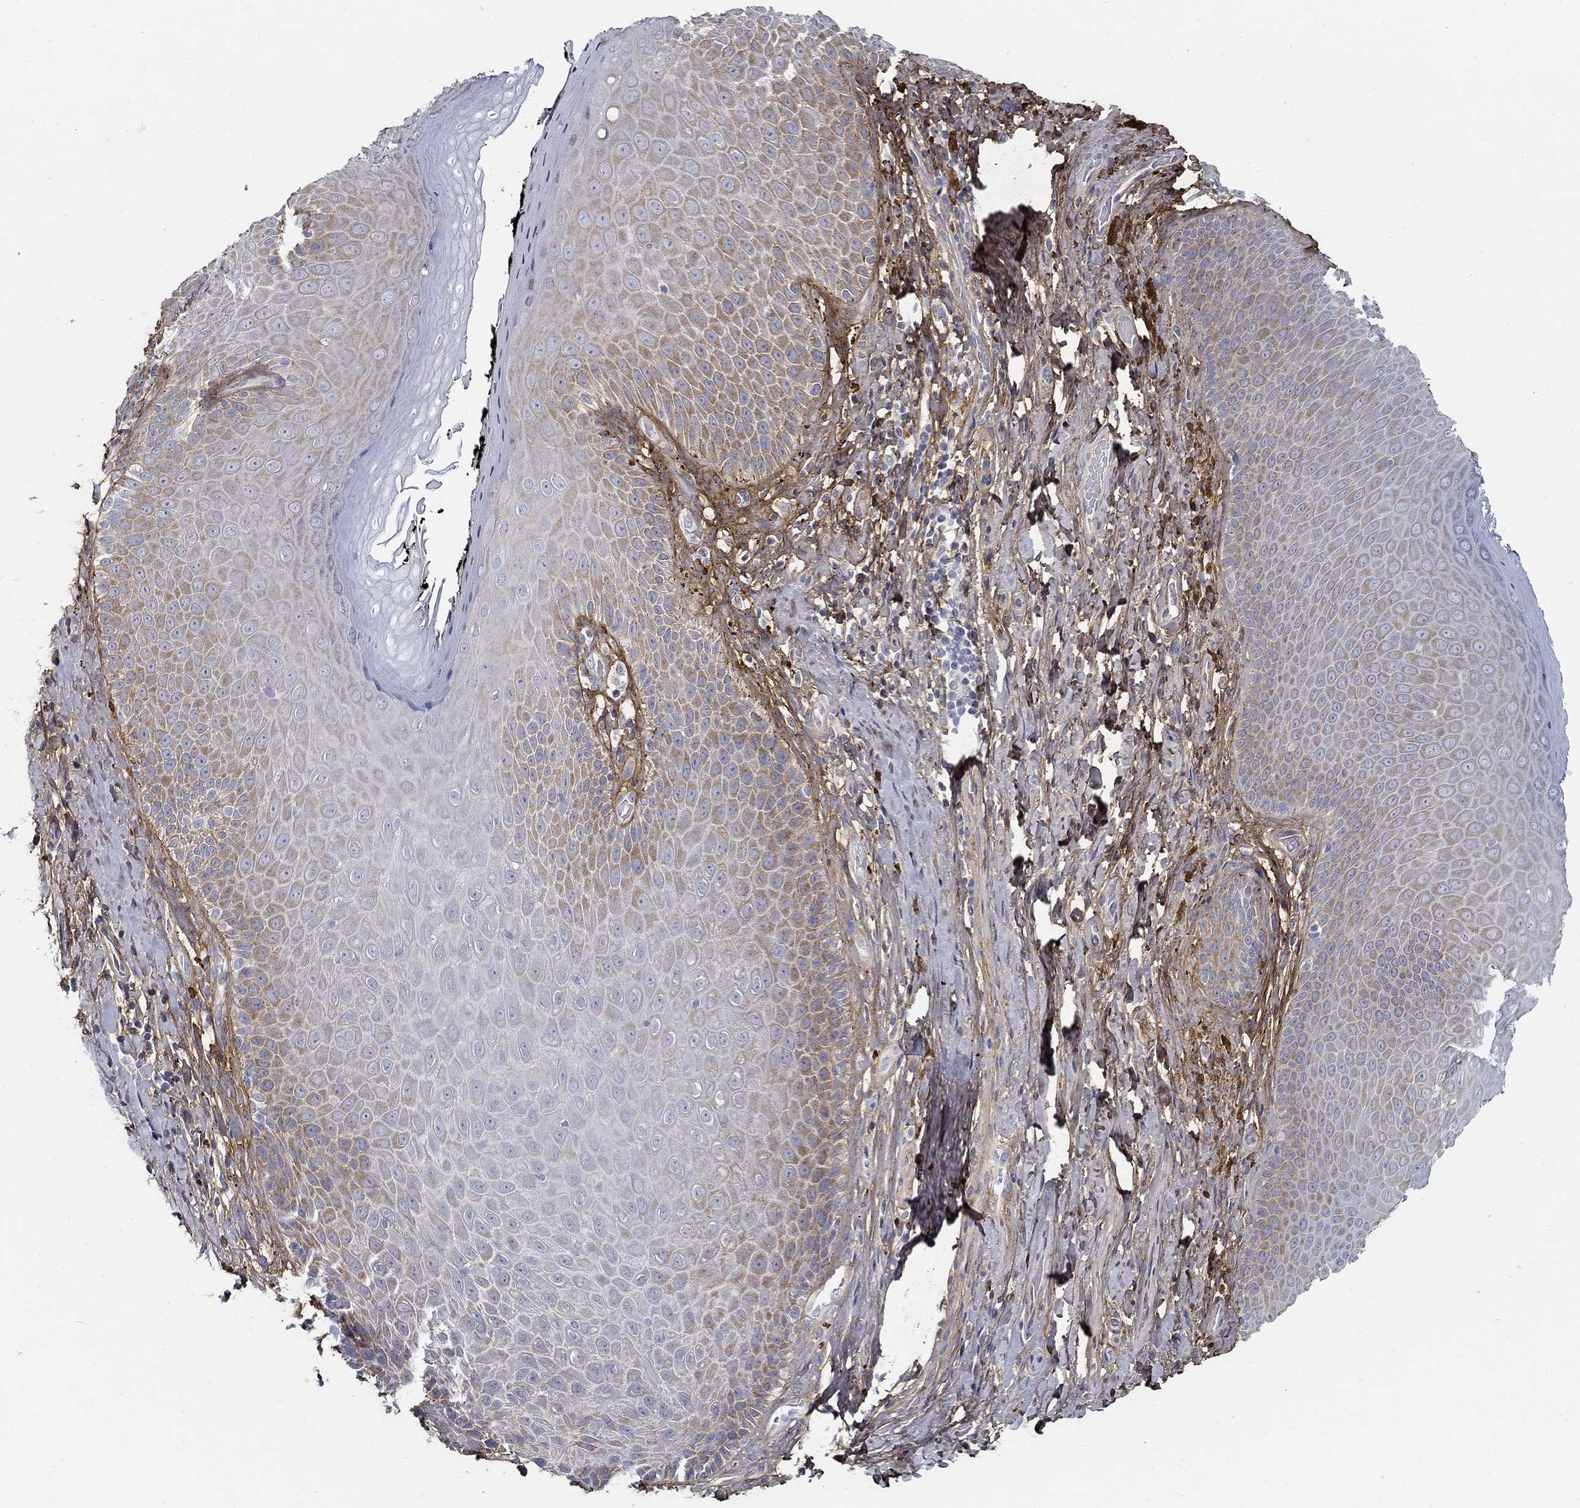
{"staining": {"intensity": "weak", "quantity": "25%-75%", "location": "cytoplasmic/membranous"}, "tissue": "skin", "cell_type": "Epidermal cells", "image_type": "normal", "snomed": [{"axis": "morphology", "description": "Normal tissue, NOS"}, {"axis": "topography", "description": "Skeletal muscle"}, {"axis": "topography", "description": "Anal"}, {"axis": "topography", "description": "Peripheral nerve tissue"}], "caption": "Immunohistochemical staining of unremarkable skin exhibits weak cytoplasmic/membranous protein positivity in about 25%-75% of epidermal cells. (Stains: DAB (3,3'-diaminobenzidine) in brown, nuclei in blue, Microscopy: brightfield microscopy at high magnification).", "gene": "TGFBI", "patient": {"sex": "male", "age": 53}}